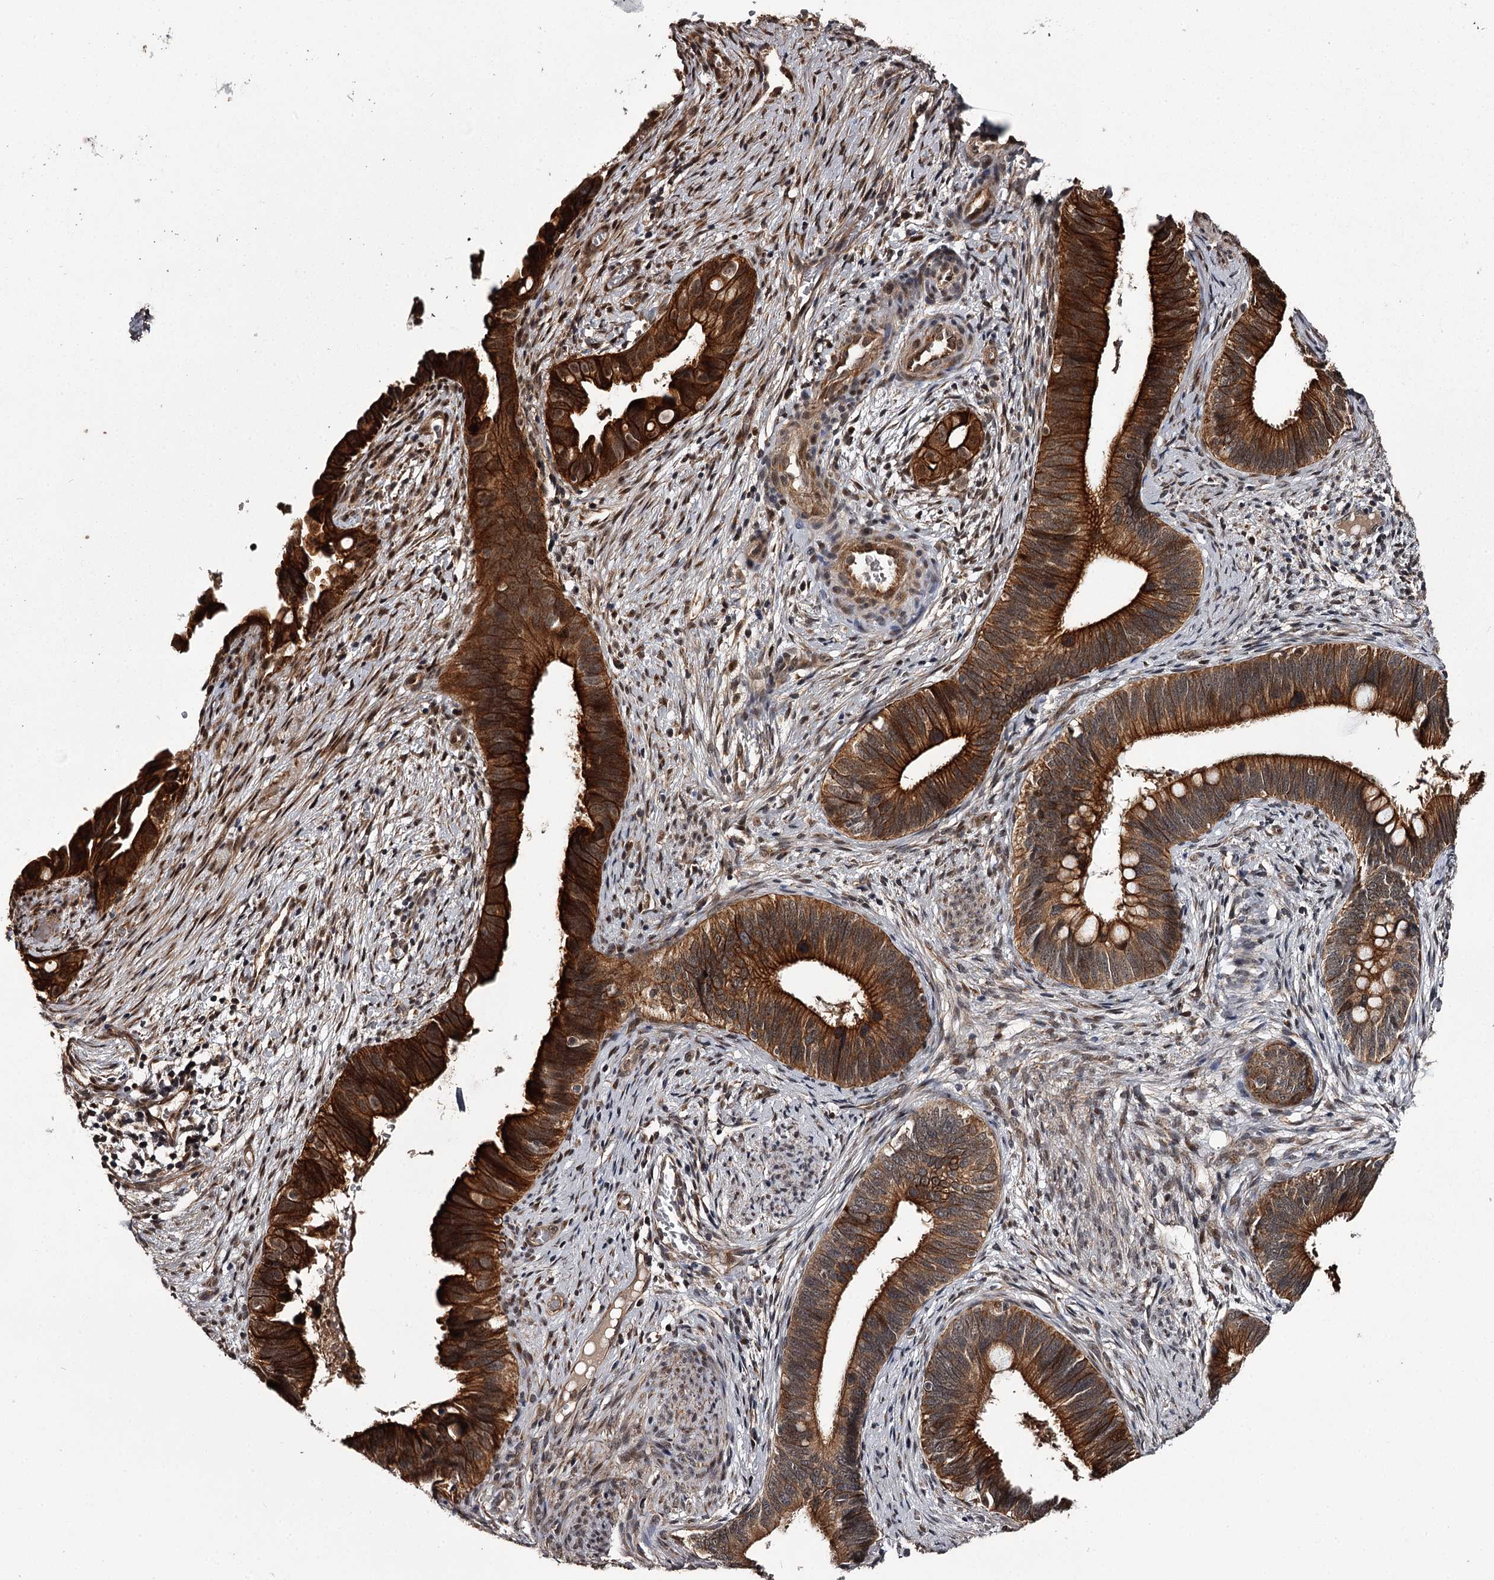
{"staining": {"intensity": "strong", "quantity": ">75%", "location": "cytoplasmic/membranous"}, "tissue": "cervical cancer", "cell_type": "Tumor cells", "image_type": "cancer", "snomed": [{"axis": "morphology", "description": "Adenocarcinoma, NOS"}, {"axis": "topography", "description": "Cervix"}], "caption": "Strong cytoplasmic/membranous positivity is seen in approximately >75% of tumor cells in cervical cancer (adenocarcinoma). (DAB = brown stain, brightfield microscopy at high magnification).", "gene": "MAML3", "patient": {"sex": "female", "age": 42}}